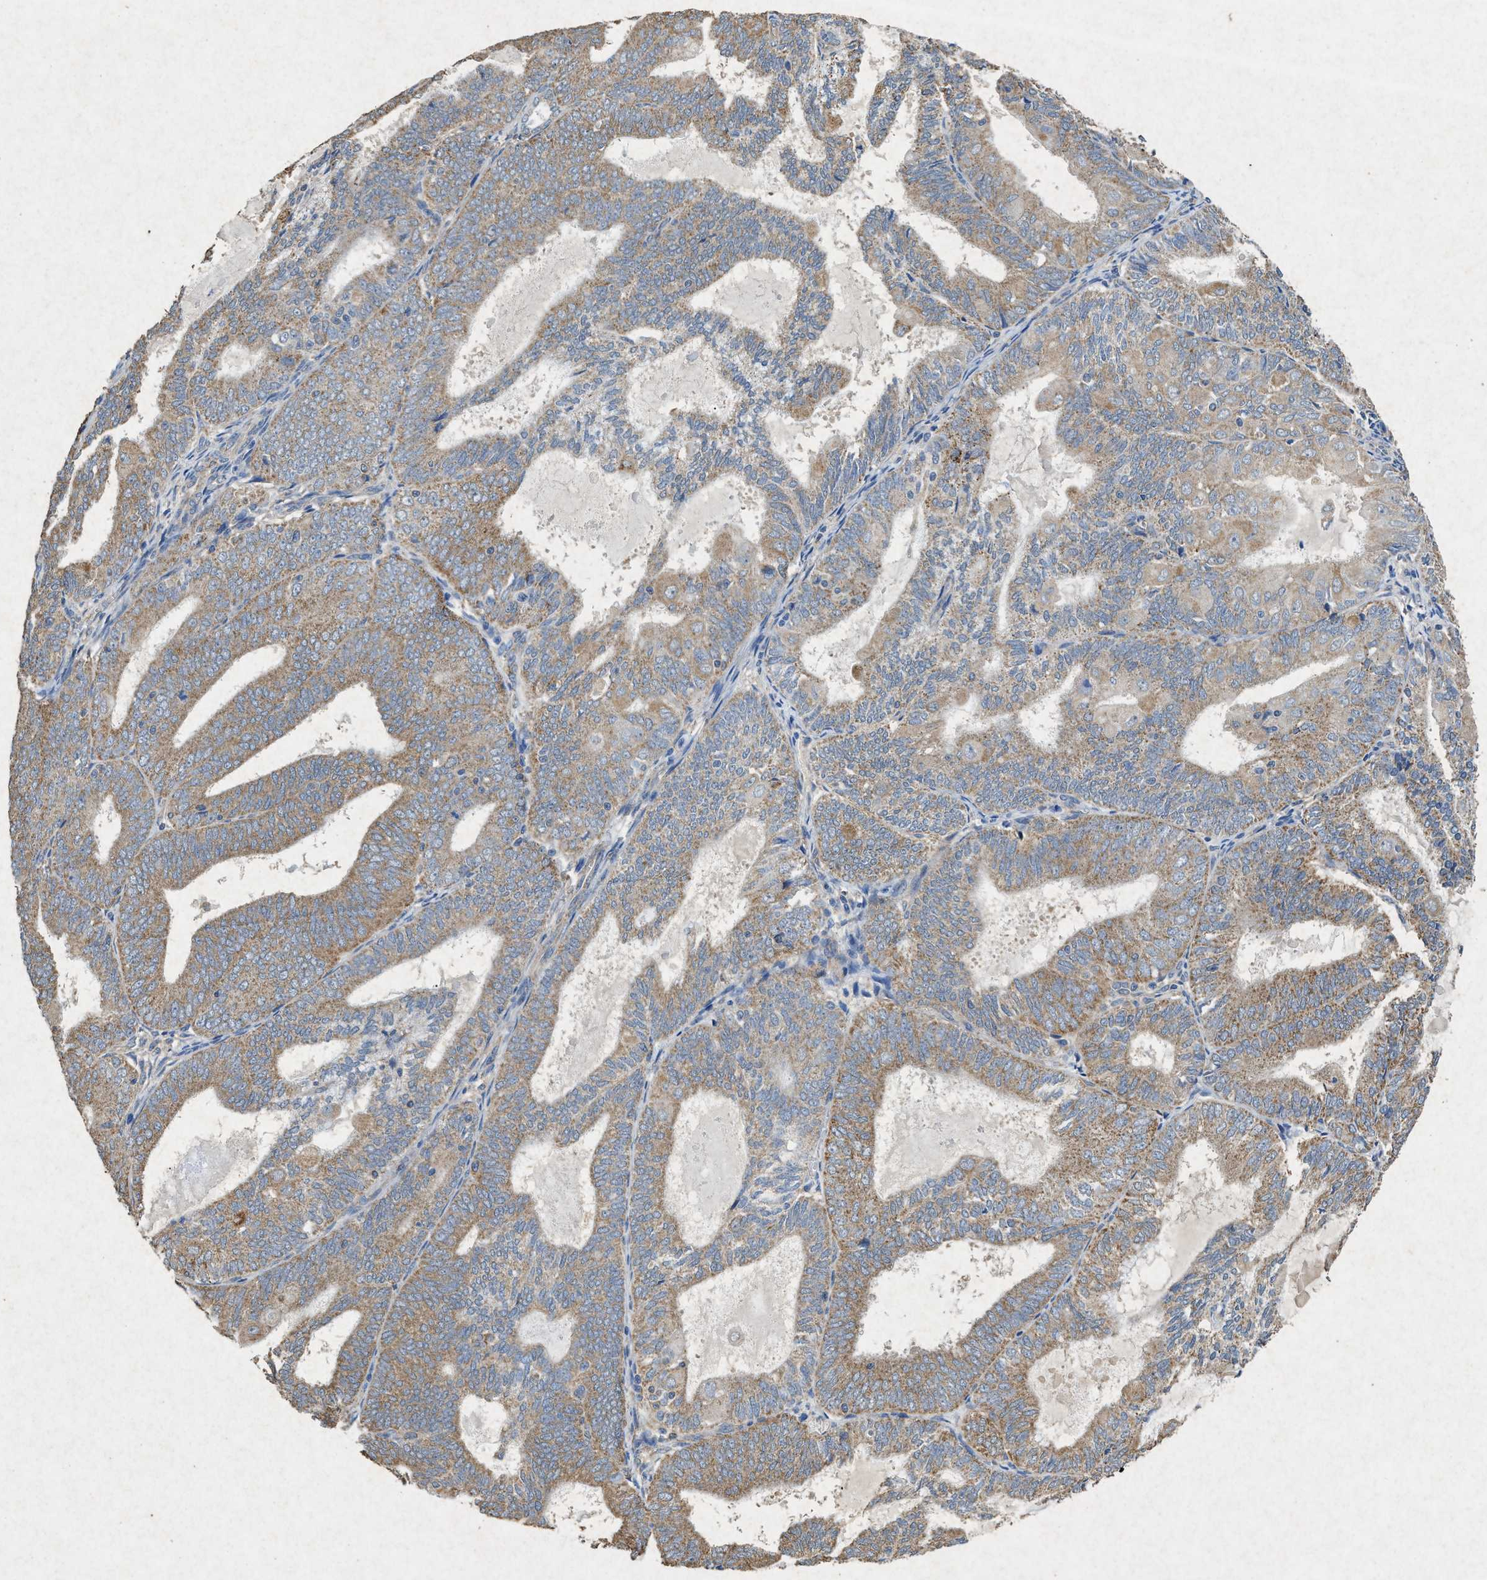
{"staining": {"intensity": "moderate", "quantity": ">75%", "location": "cytoplasmic/membranous"}, "tissue": "endometrial cancer", "cell_type": "Tumor cells", "image_type": "cancer", "snomed": [{"axis": "morphology", "description": "Adenocarcinoma, NOS"}, {"axis": "topography", "description": "Endometrium"}], "caption": "Protein staining shows moderate cytoplasmic/membranous positivity in about >75% of tumor cells in endometrial cancer (adenocarcinoma).", "gene": "CDK15", "patient": {"sex": "female", "age": 81}}